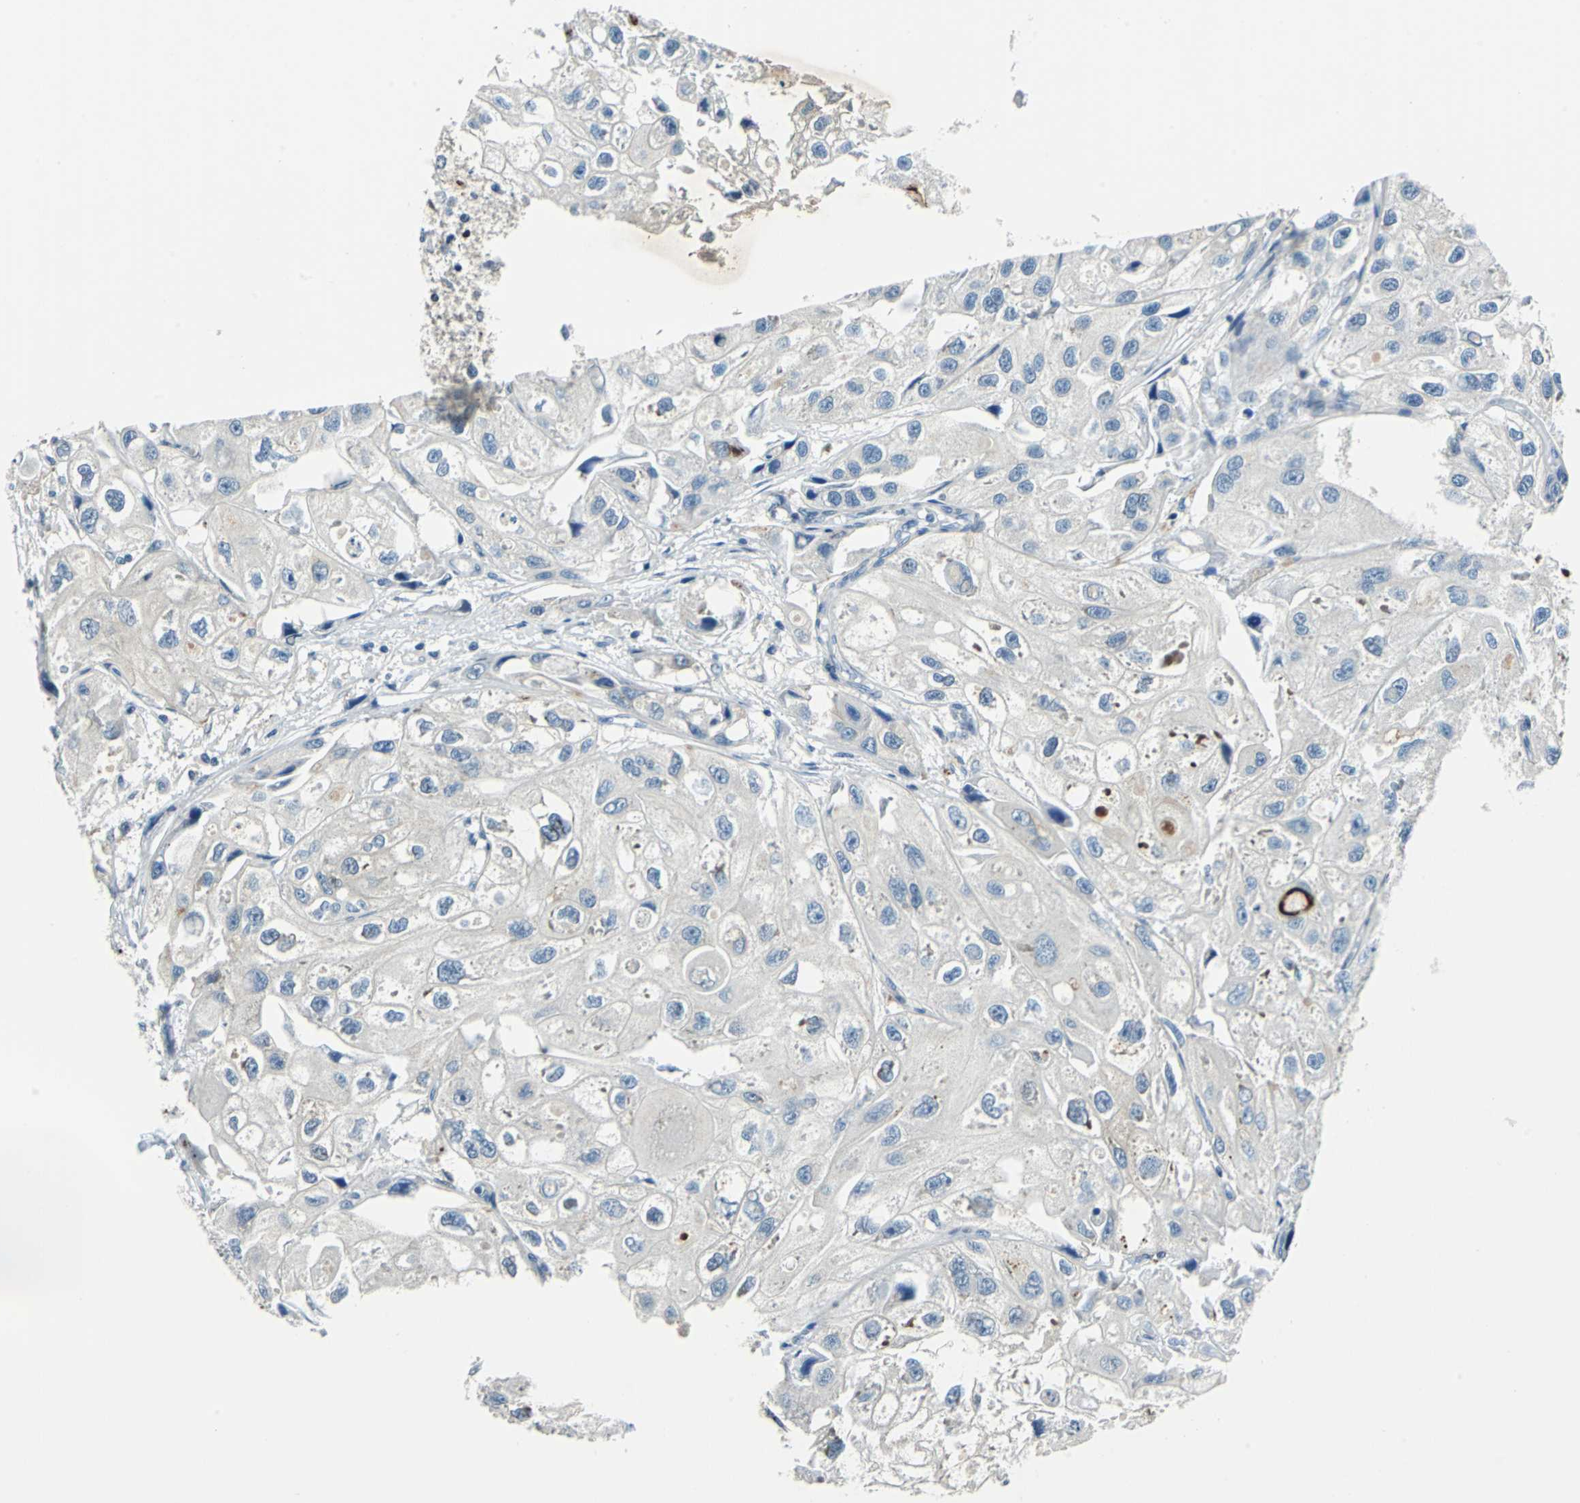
{"staining": {"intensity": "weak", "quantity": "<25%", "location": "cytoplasmic/membranous"}, "tissue": "urothelial cancer", "cell_type": "Tumor cells", "image_type": "cancer", "snomed": [{"axis": "morphology", "description": "Urothelial carcinoma, High grade"}, {"axis": "topography", "description": "Urinary bladder"}], "caption": "IHC micrograph of urothelial cancer stained for a protein (brown), which demonstrates no staining in tumor cells. The staining was performed using DAB to visualize the protein expression in brown, while the nuclei were stained in blue with hematoxylin (Magnification: 20x).", "gene": "HCFC2", "patient": {"sex": "female", "age": 64}}